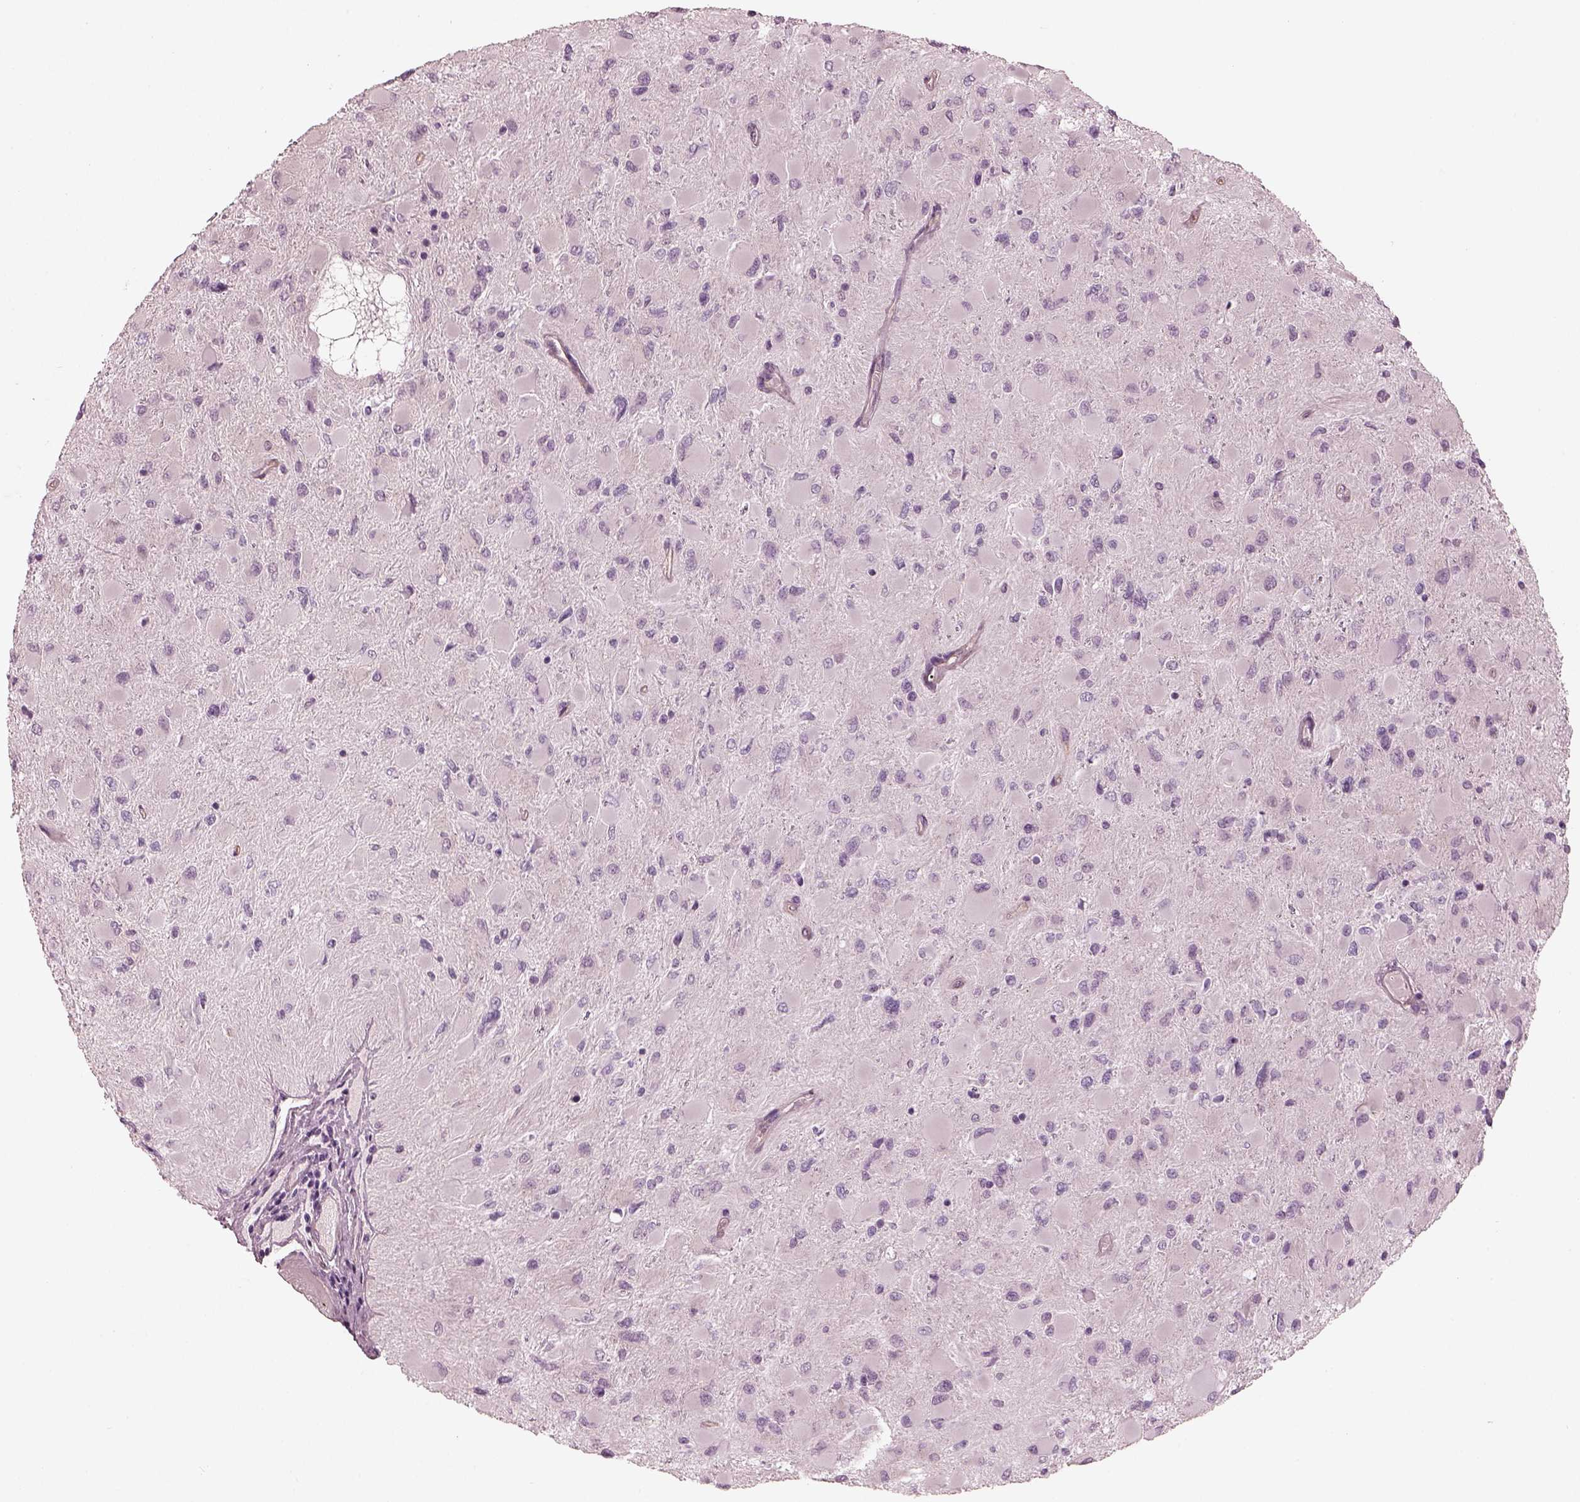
{"staining": {"intensity": "negative", "quantity": "none", "location": "none"}, "tissue": "glioma", "cell_type": "Tumor cells", "image_type": "cancer", "snomed": [{"axis": "morphology", "description": "Glioma, malignant, High grade"}, {"axis": "topography", "description": "Cerebral cortex"}], "caption": "DAB immunohistochemical staining of human malignant glioma (high-grade) exhibits no significant staining in tumor cells.", "gene": "EIF4E1B", "patient": {"sex": "female", "age": 36}}